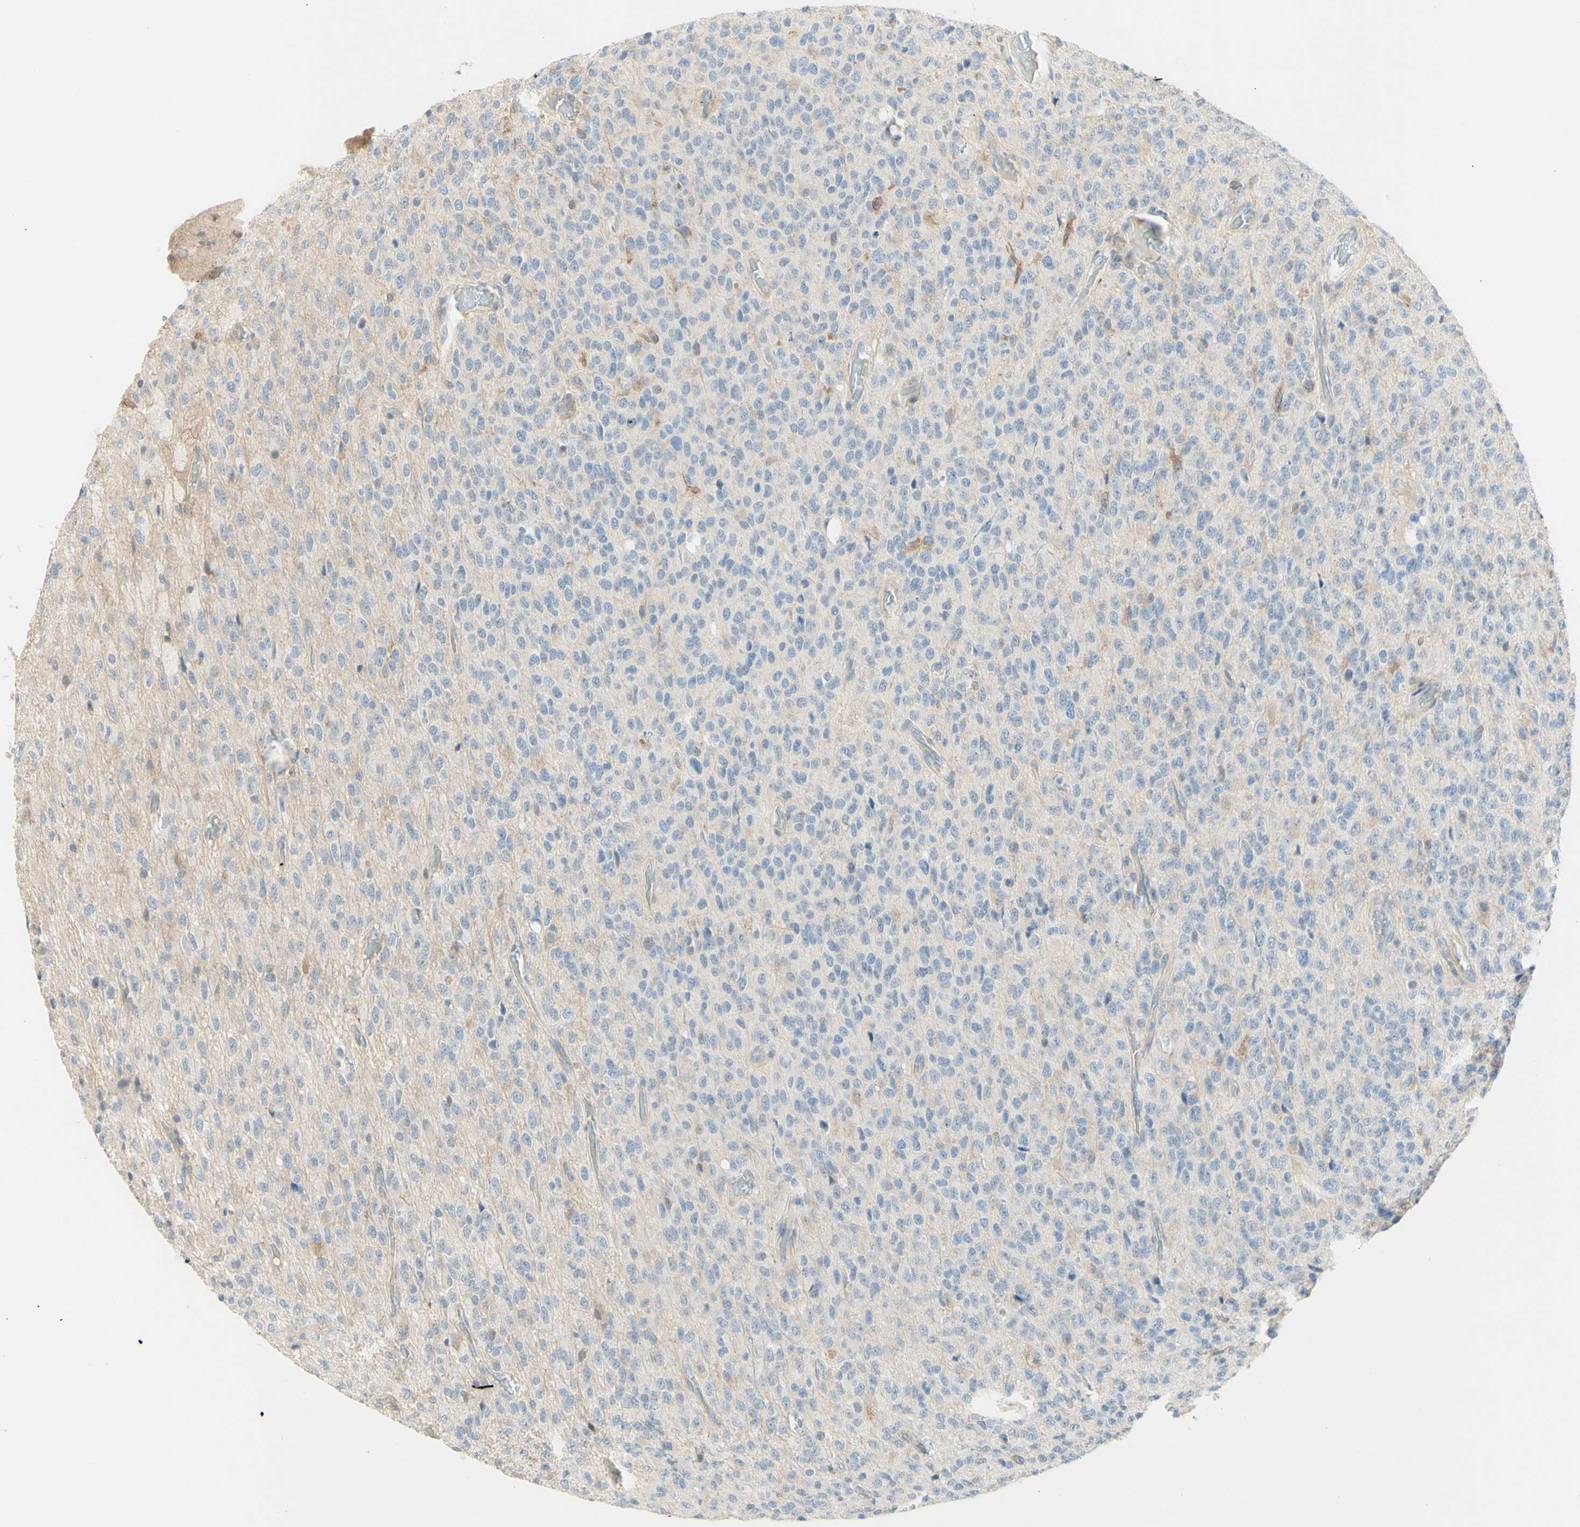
{"staining": {"intensity": "negative", "quantity": "none", "location": "none"}, "tissue": "glioma", "cell_type": "Tumor cells", "image_type": "cancer", "snomed": [{"axis": "morphology", "description": "Glioma, malignant, High grade"}, {"axis": "topography", "description": "pancreas cauda"}], "caption": "An IHC histopathology image of glioma is shown. There is no staining in tumor cells of glioma.", "gene": "MTM1", "patient": {"sex": "male", "age": 60}}